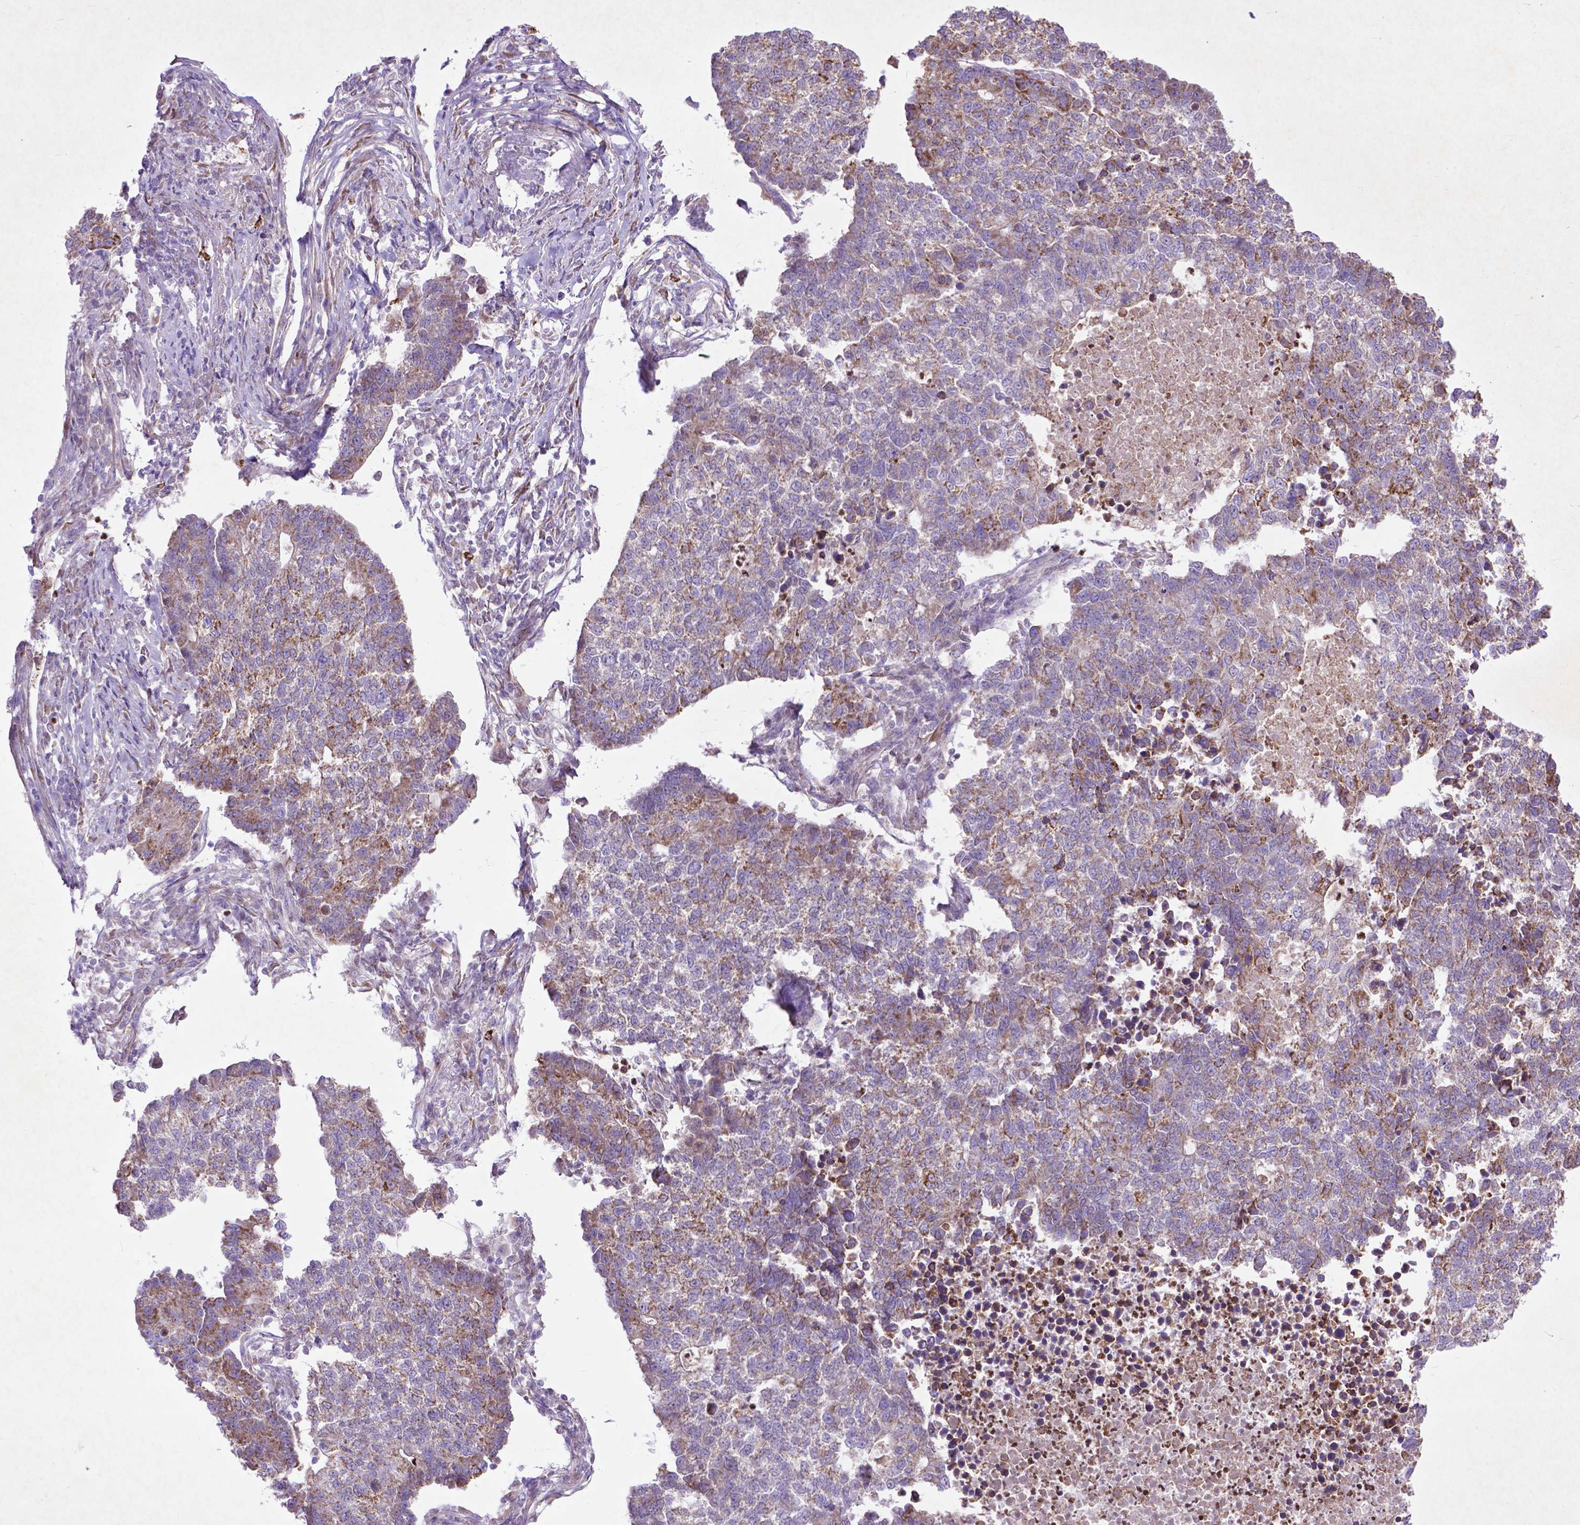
{"staining": {"intensity": "moderate", "quantity": "25%-75%", "location": "cytoplasmic/membranous"}, "tissue": "lung cancer", "cell_type": "Tumor cells", "image_type": "cancer", "snomed": [{"axis": "morphology", "description": "Adenocarcinoma, NOS"}, {"axis": "topography", "description": "Lung"}], "caption": "This is an image of immunohistochemistry staining of lung adenocarcinoma, which shows moderate expression in the cytoplasmic/membranous of tumor cells.", "gene": "THEGL", "patient": {"sex": "male", "age": 57}}